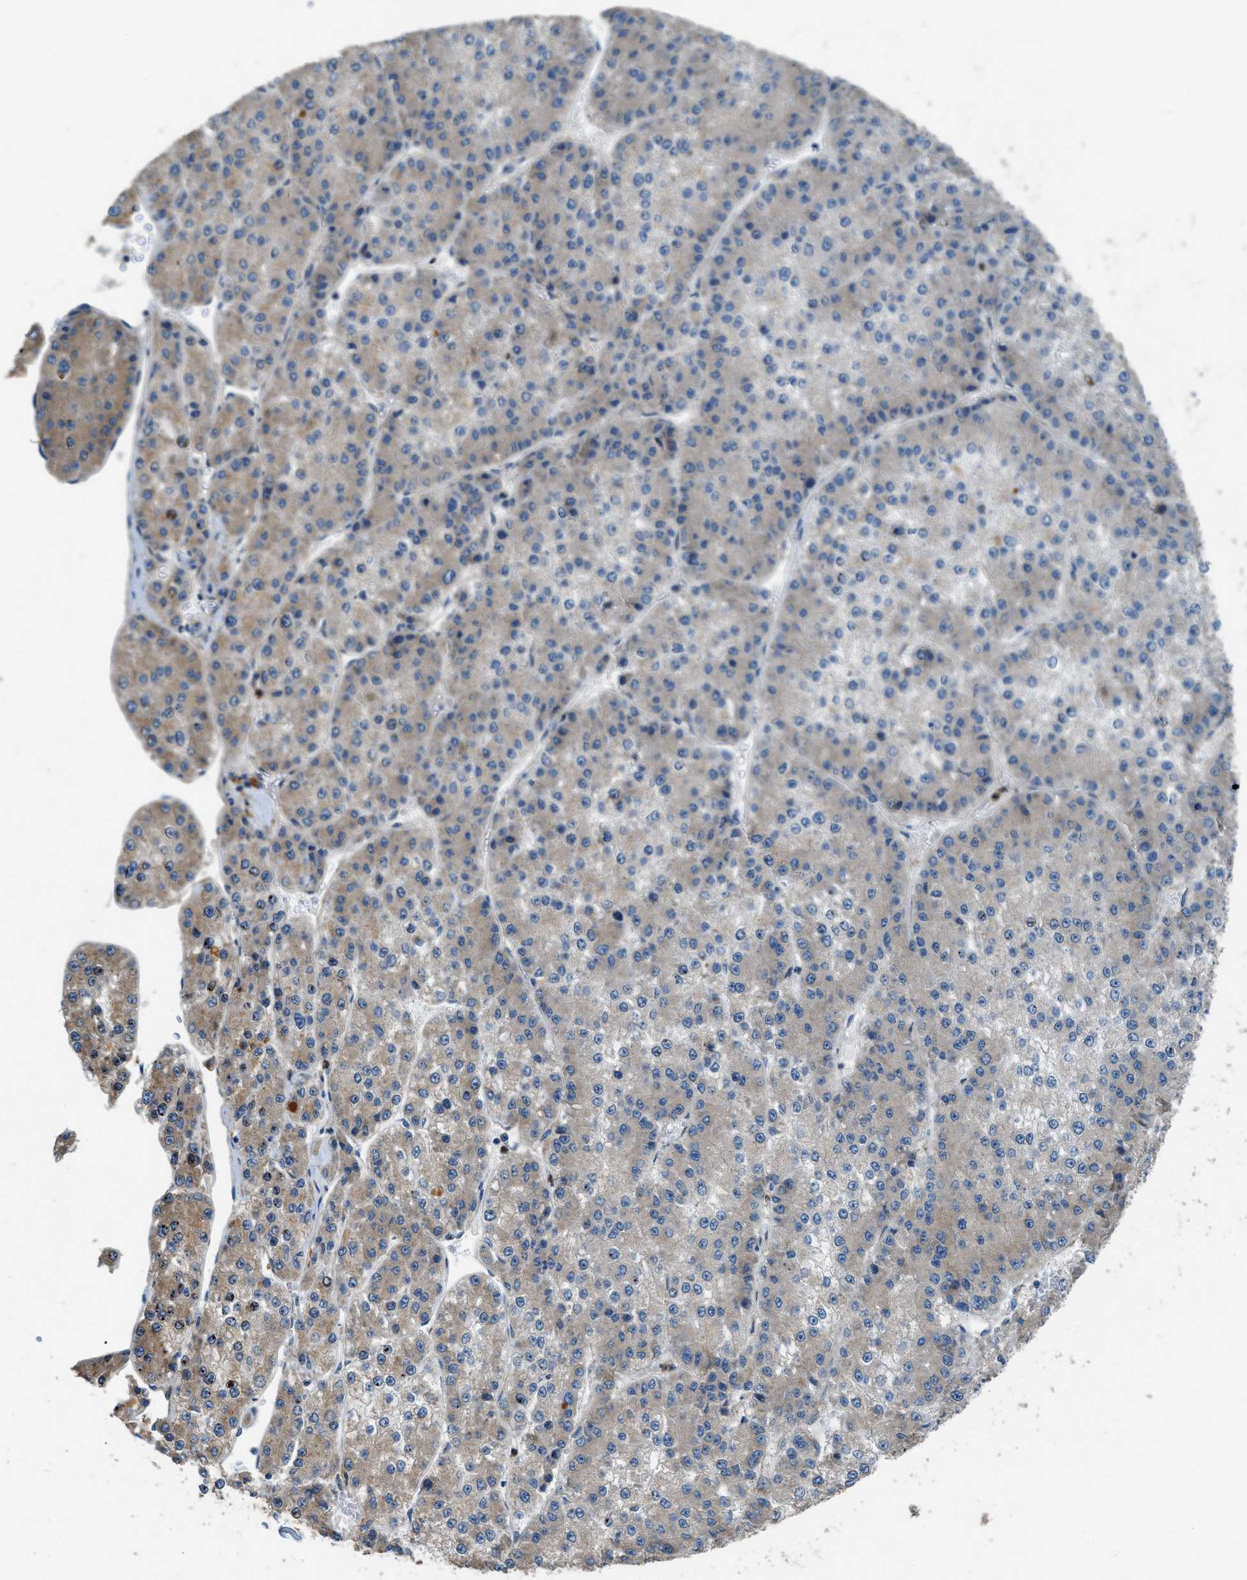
{"staining": {"intensity": "weak", "quantity": "25%-75%", "location": "cytoplasmic/membranous"}, "tissue": "liver cancer", "cell_type": "Tumor cells", "image_type": "cancer", "snomed": [{"axis": "morphology", "description": "Carcinoma, Hepatocellular, NOS"}, {"axis": "topography", "description": "Liver"}], "caption": "The immunohistochemical stain shows weak cytoplasmic/membranous expression in tumor cells of liver hepatocellular carcinoma tissue.", "gene": "GIMAP8", "patient": {"sex": "female", "age": 73}}